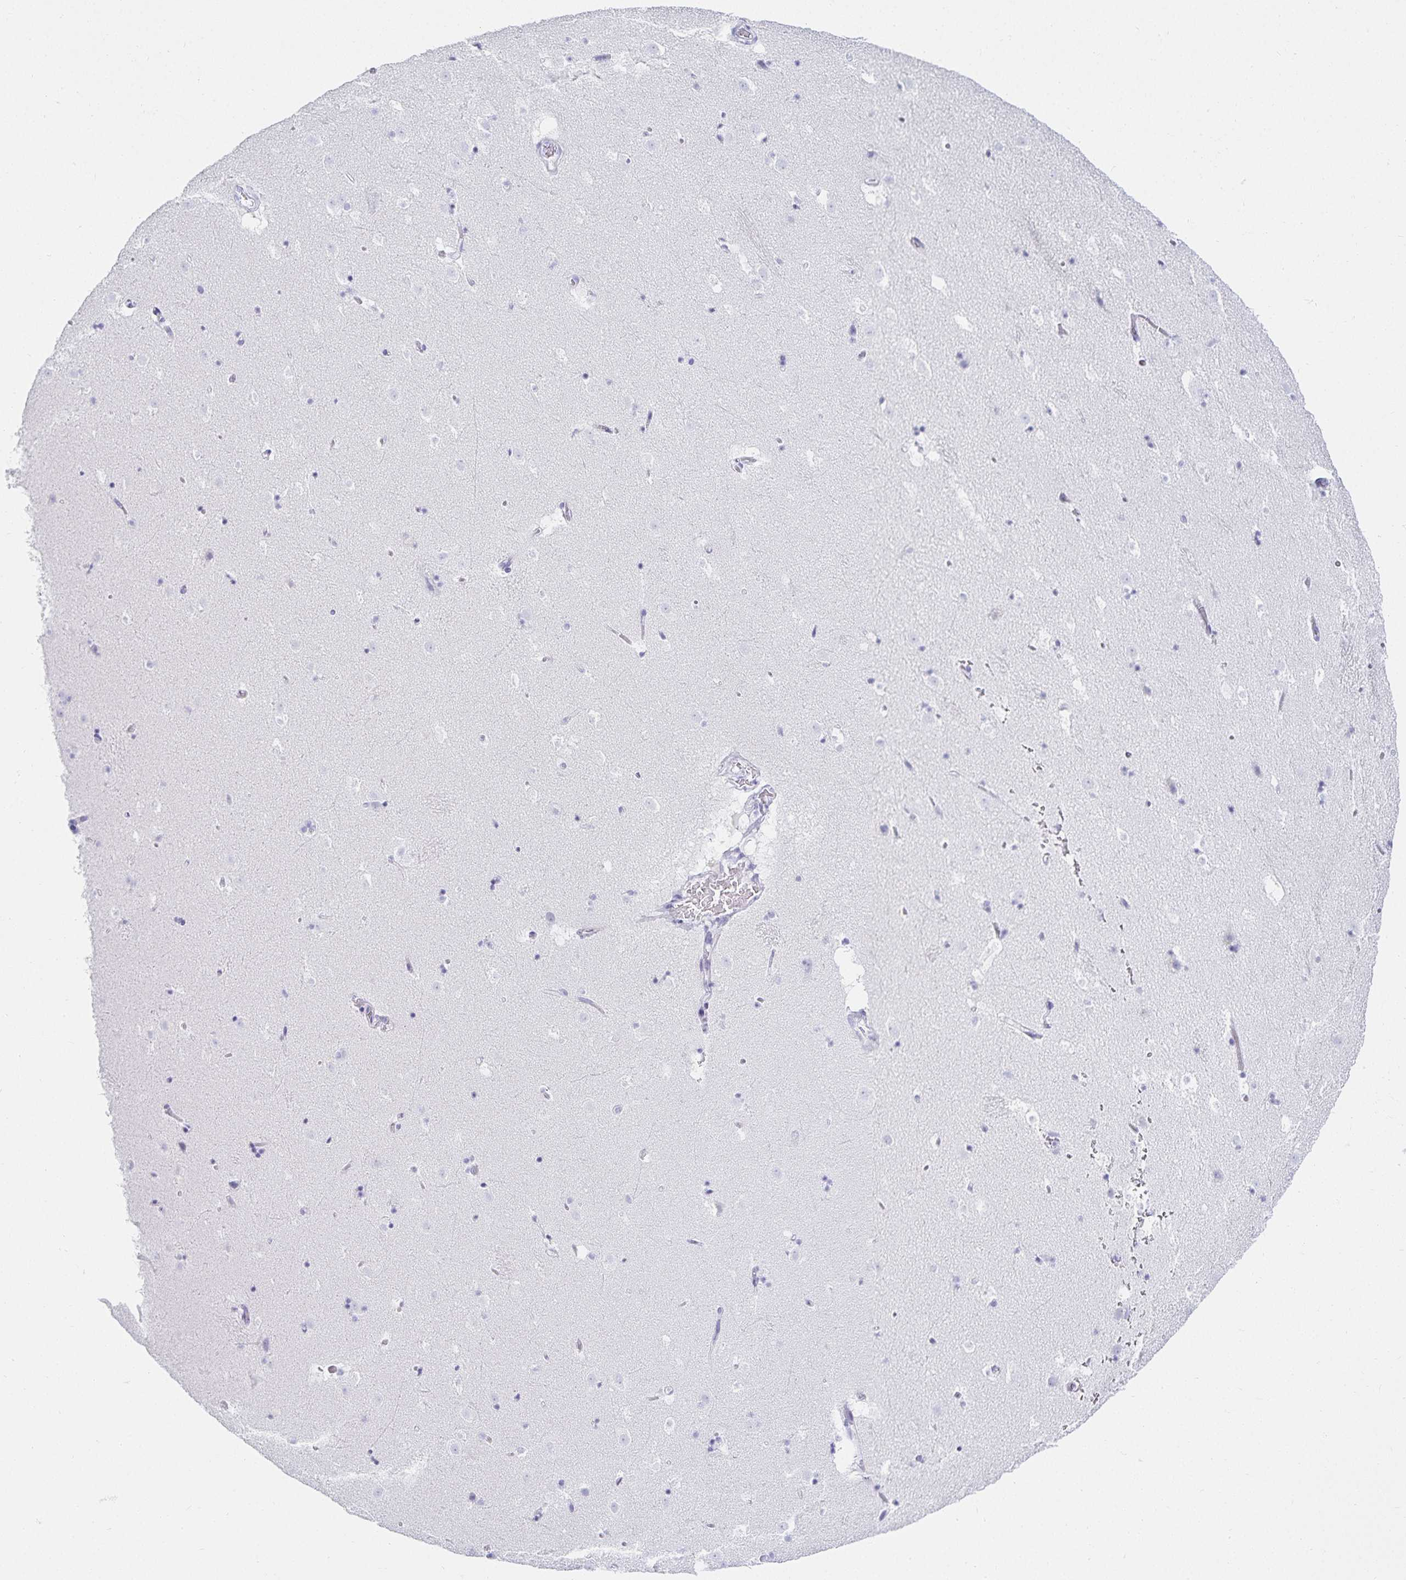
{"staining": {"intensity": "negative", "quantity": "none", "location": "none"}, "tissue": "caudate", "cell_type": "Glial cells", "image_type": "normal", "snomed": [{"axis": "morphology", "description": "Normal tissue, NOS"}, {"axis": "topography", "description": "Lateral ventricle wall"}], "caption": "There is no significant staining in glial cells of caudate. (Brightfield microscopy of DAB (3,3'-diaminobenzidine) IHC at high magnification).", "gene": "GP2", "patient": {"sex": "male", "age": 37}}